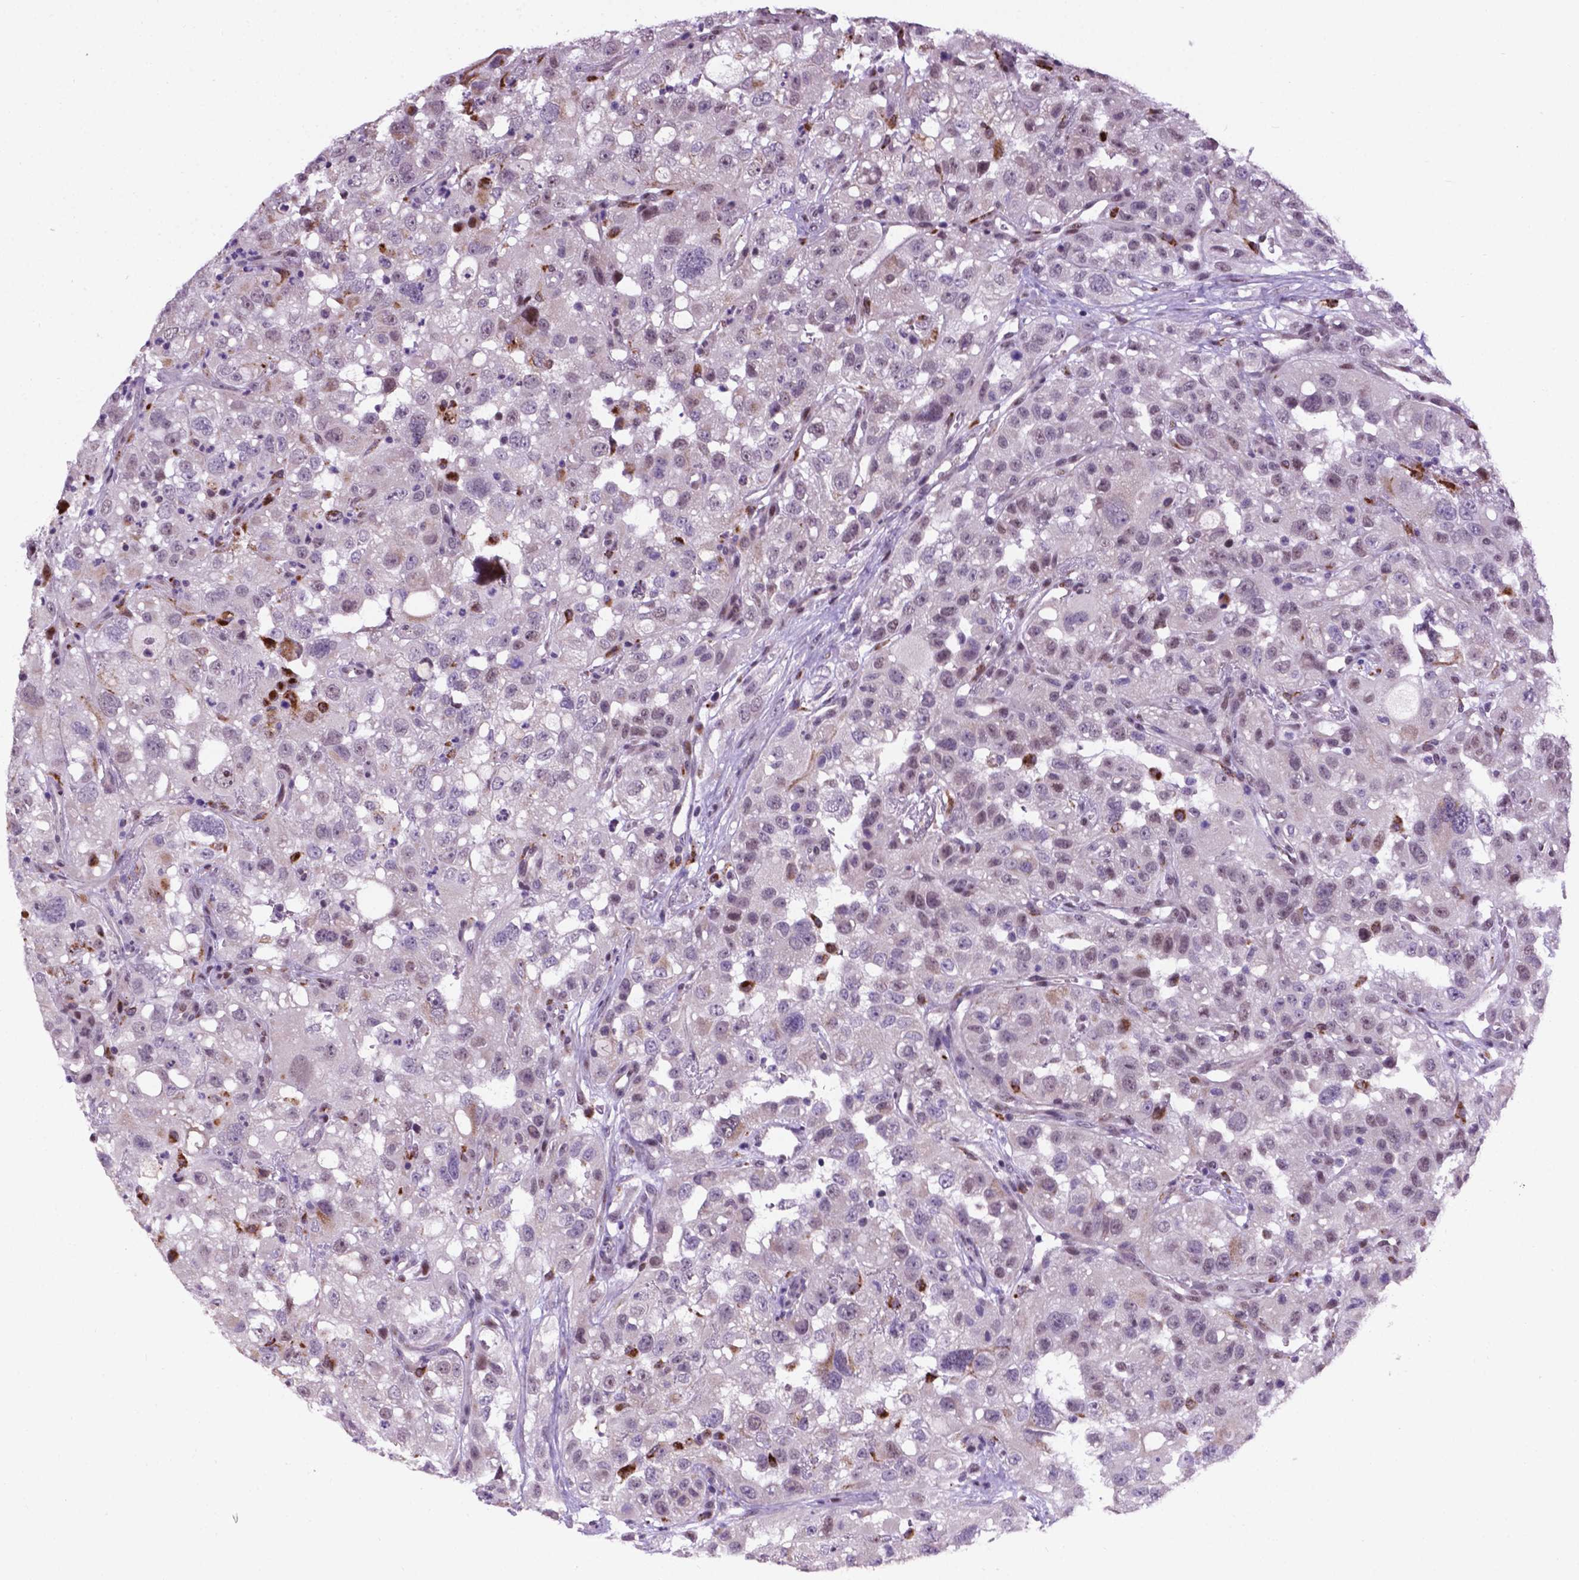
{"staining": {"intensity": "moderate", "quantity": "25%-75%", "location": "nuclear"}, "tissue": "renal cancer", "cell_type": "Tumor cells", "image_type": "cancer", "snomed": [{"axis": "morphology", "description": "Adenocarcinoma, NOS"}, {"axis": "topography", "description": "Kidney"}], "caption": "High-power microscopy captured an immunohistochemistry (IHC) photomicrograph of renal cancer (adenocarcinoma), revealing moderate nuclear positivity in approximately 25%-75% of tumor cells. The staining was performed using DAB, with brown indicating positive protein expression. Nuclei are stained blue with hematoxylin.", "gene": "SMAD3", "patient": {"sex": "male", "age": 64}}